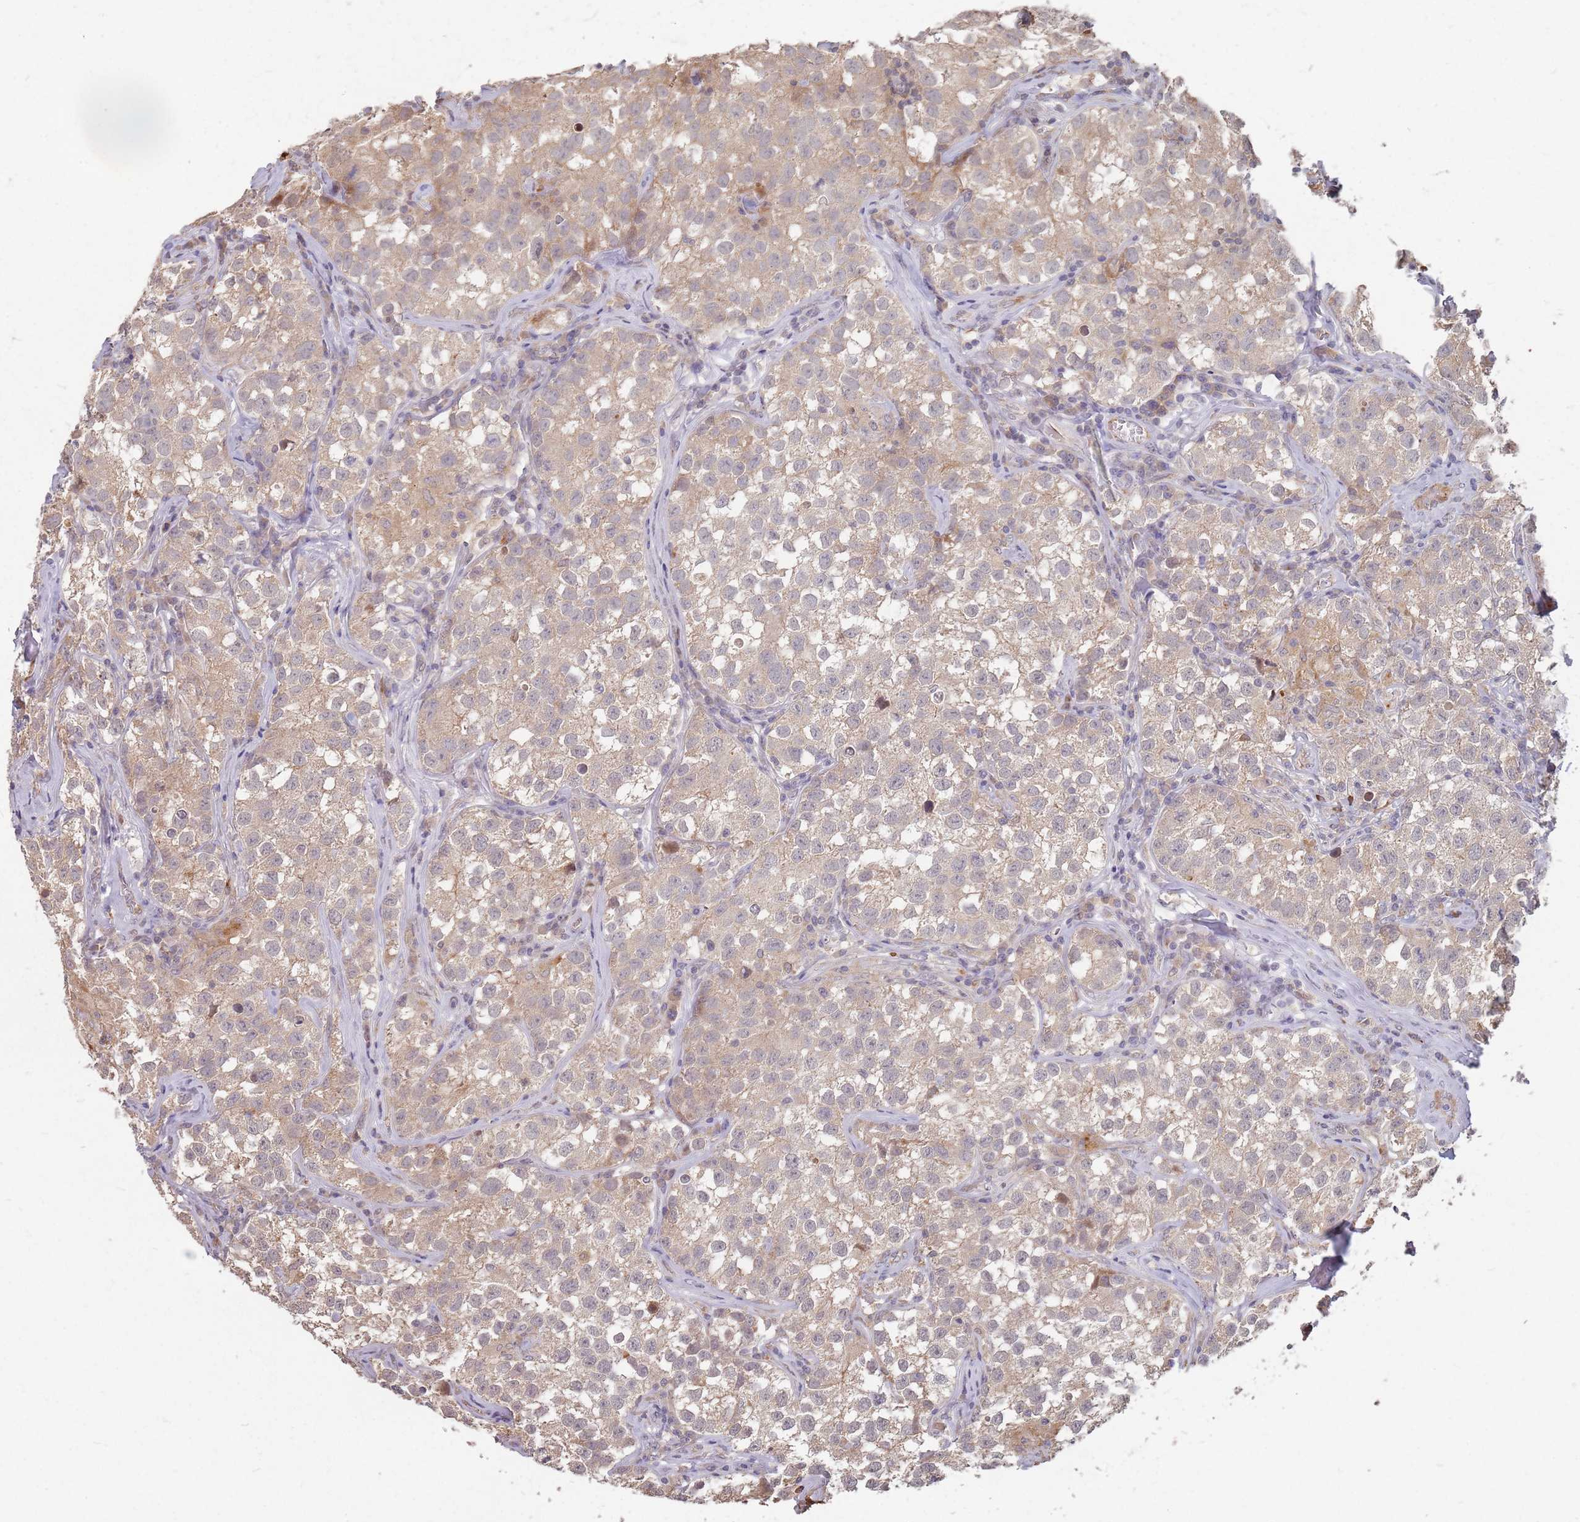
{"staining": {"intensity": "weak", "quantity": "25%-75%", "location": "cytoplasmic/membranous"}, "tissue": "testis cancer", "cell_type": "Tumor cells", "image_type": "cancer", "snomed": [{"axis": "morphology", "description": "Seminoma, NOS"}, {"axis": "morphology", "description": "Carcinoma, Embryonal, NOS"}, {"axis": "topography", "description": "Testis"}], "caption": "Immunohistochemical staining of testis seminoma exhibits weak cytoplasmic/membranous protein staining in approximately 25%-75% of tumor cells.", "gene": "MPEG1", "patient": {"sex": "male", "age": 43}}